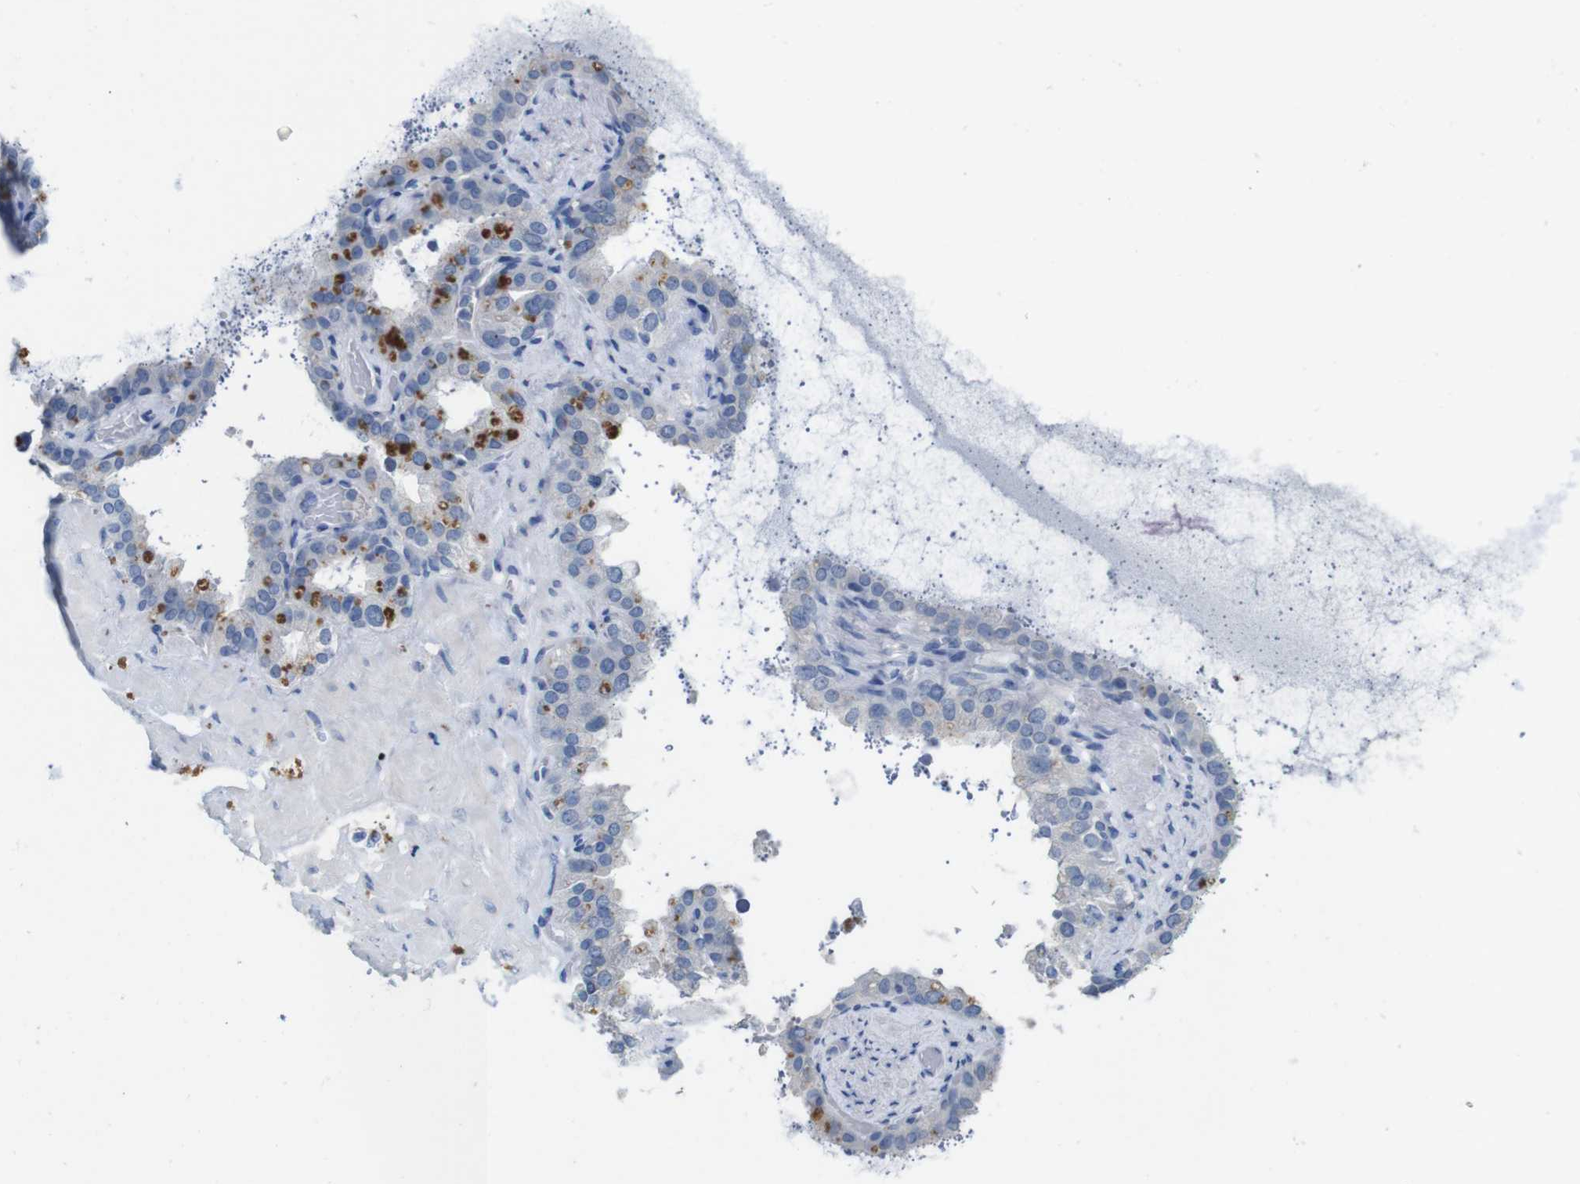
{"staining": {"intensity": "moderate", "quantity": "<25%", "location": "cytoplasmic/membranous"}, "tissue": "seminal vesicle", "cell_type": "Glandular cells", "image_type": "normal", "snomed": [{"axis": "morphology", "description": "Normal tissue, NOS"}, {"axis": "topography", "description": "Seminal veicle"}], "caption": "Protein staining by immunohistochemistry demonstrates moderate cytoplasmic/membranous staining in approximately <25% of glandular cells in normal seminal vesicle.", "gene": "SLC2A8", "patient": {"sex": "male", "age": 68}}